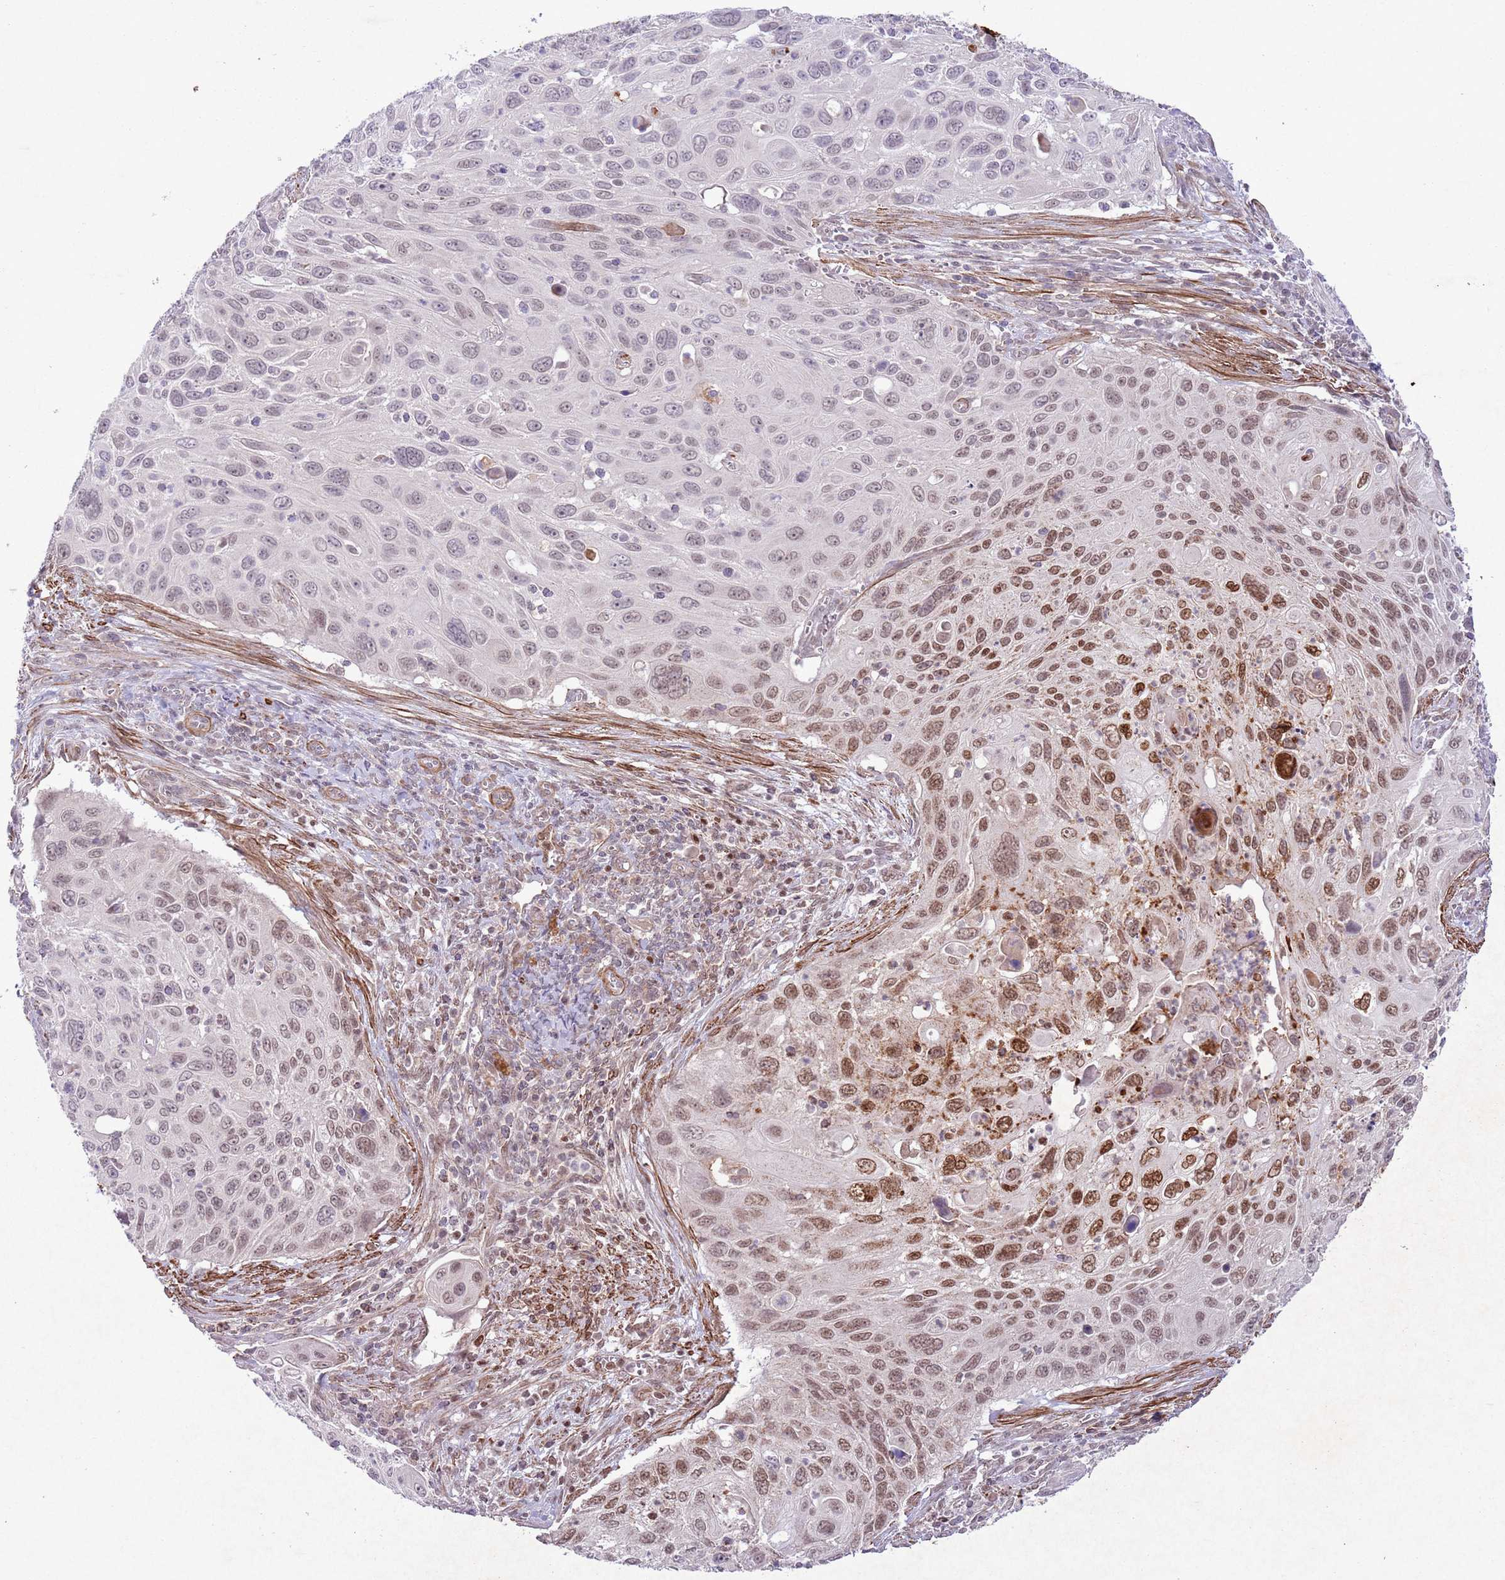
{"staining": {"intensity": "strong", "quantity": "25%-75%", "location": "nuclear"}, "tissue": "cervical cancer", "cell_type": "Tumor cells", "image_type": "cancer", "snomed": [{"axis": "morphology", "description": "Squamous cell carcinoma, NOS"}, {"axis": "topography", "description": "Cervix"}], "caption": "A high-resolution micrograph shows IHC staining of squamous cell carcinoma (cervical), which exhibits strong nuclear positivity in about 25%-75% of tumor cells.", "gene": "CCNI", "patient": {"sex": "female", "age": 70}}